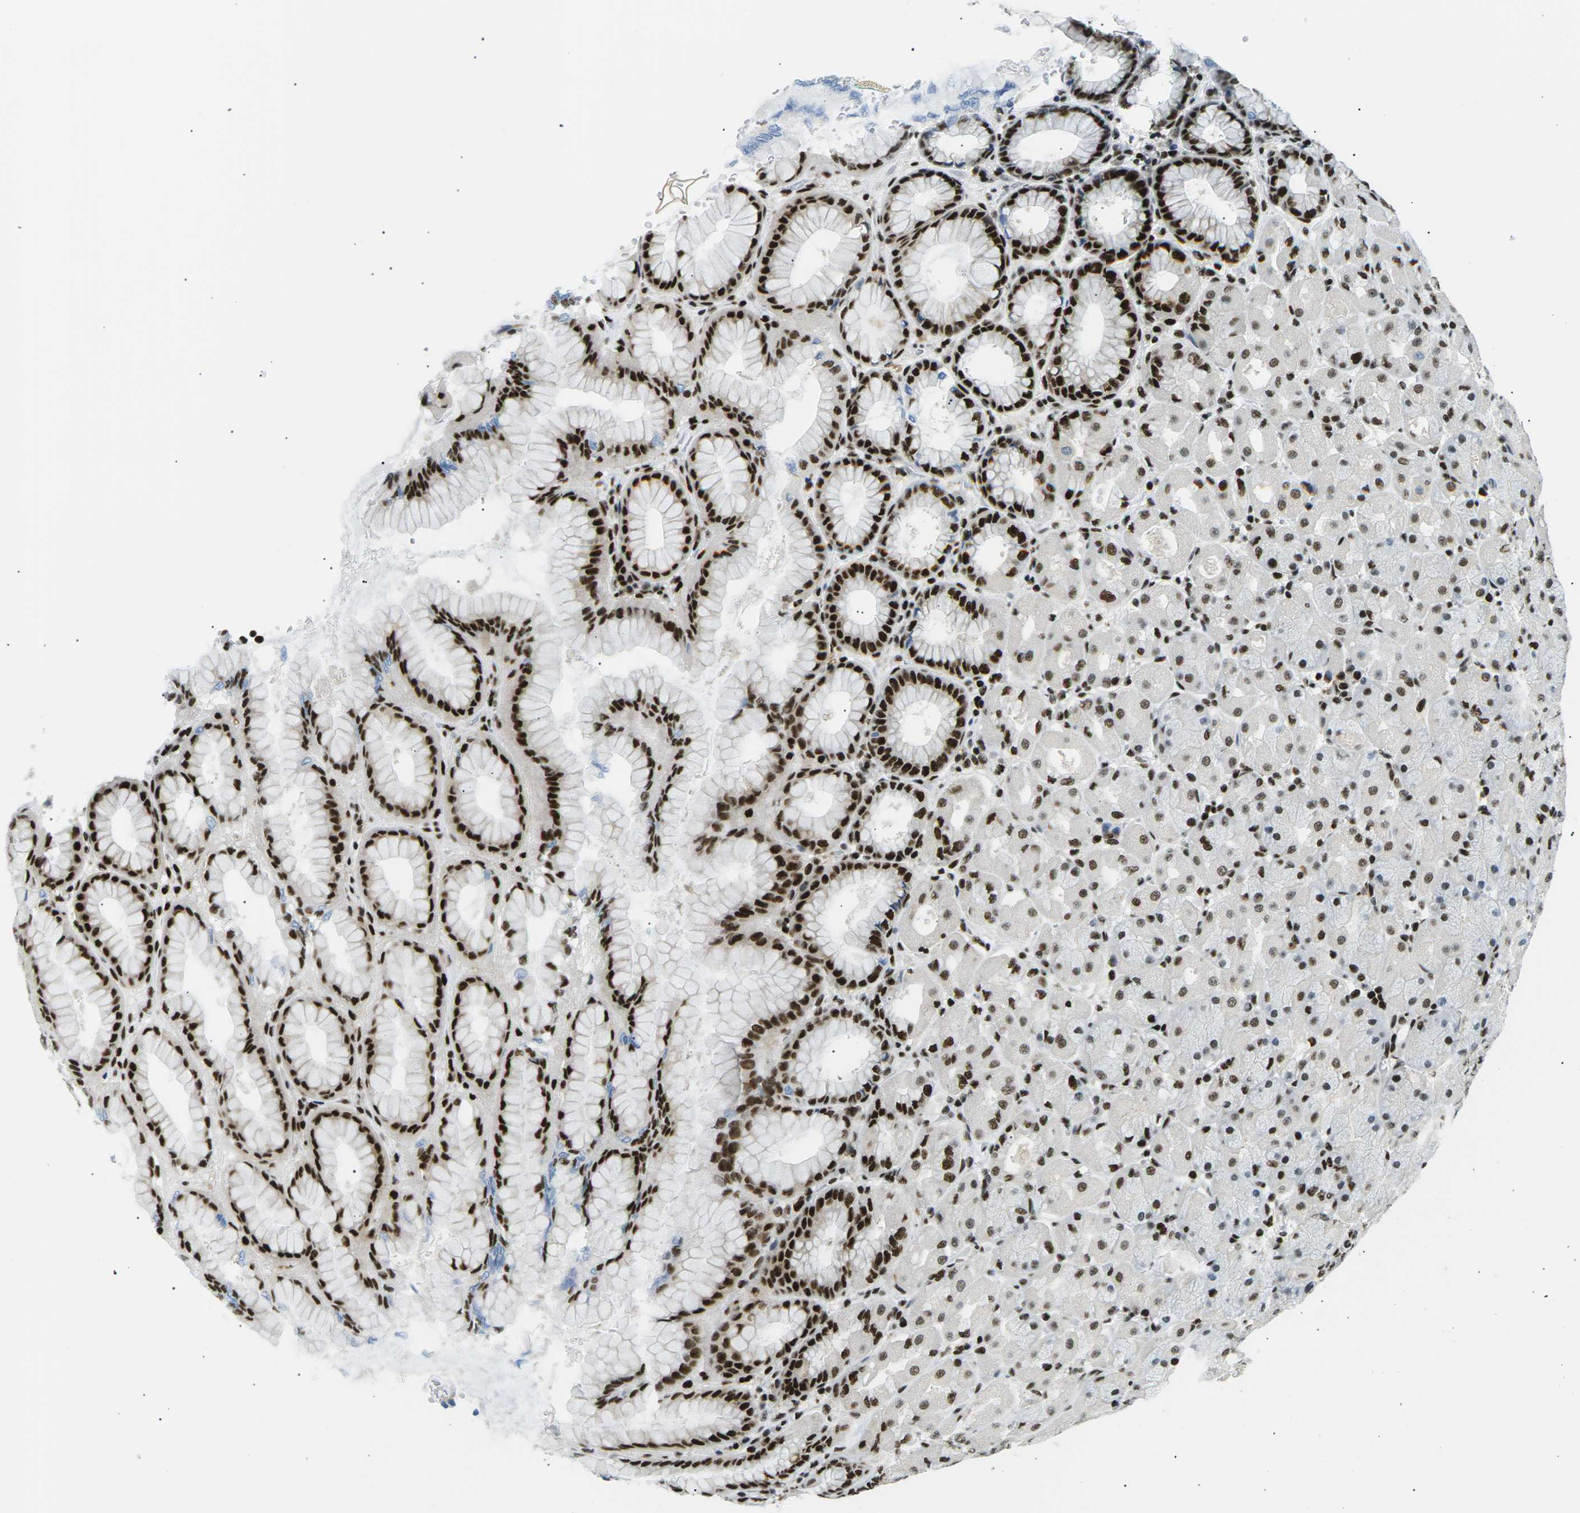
{"staining": {"intensity": "strong", "quantity": ">75%", "location": "nuclear"}, "tissue": "stomach", "cell_type": "Glandular cells", "image_type": "normal", "snomed": [{"axis": "morphology", "description": "Normal tissue, NOS"}, {"axis": "topography", "description": "Stomach, upper"}], "caption": "This photomicrograph shows normal stomach stained with immunohistochemistry (IHC) to label a protein in brown. The nuclear of glandular cells show strong positivity for the protein. Nuclei are counter-stained blue.", "gene": "RPA2", "patient": {"sex": "female", "age": 56}}